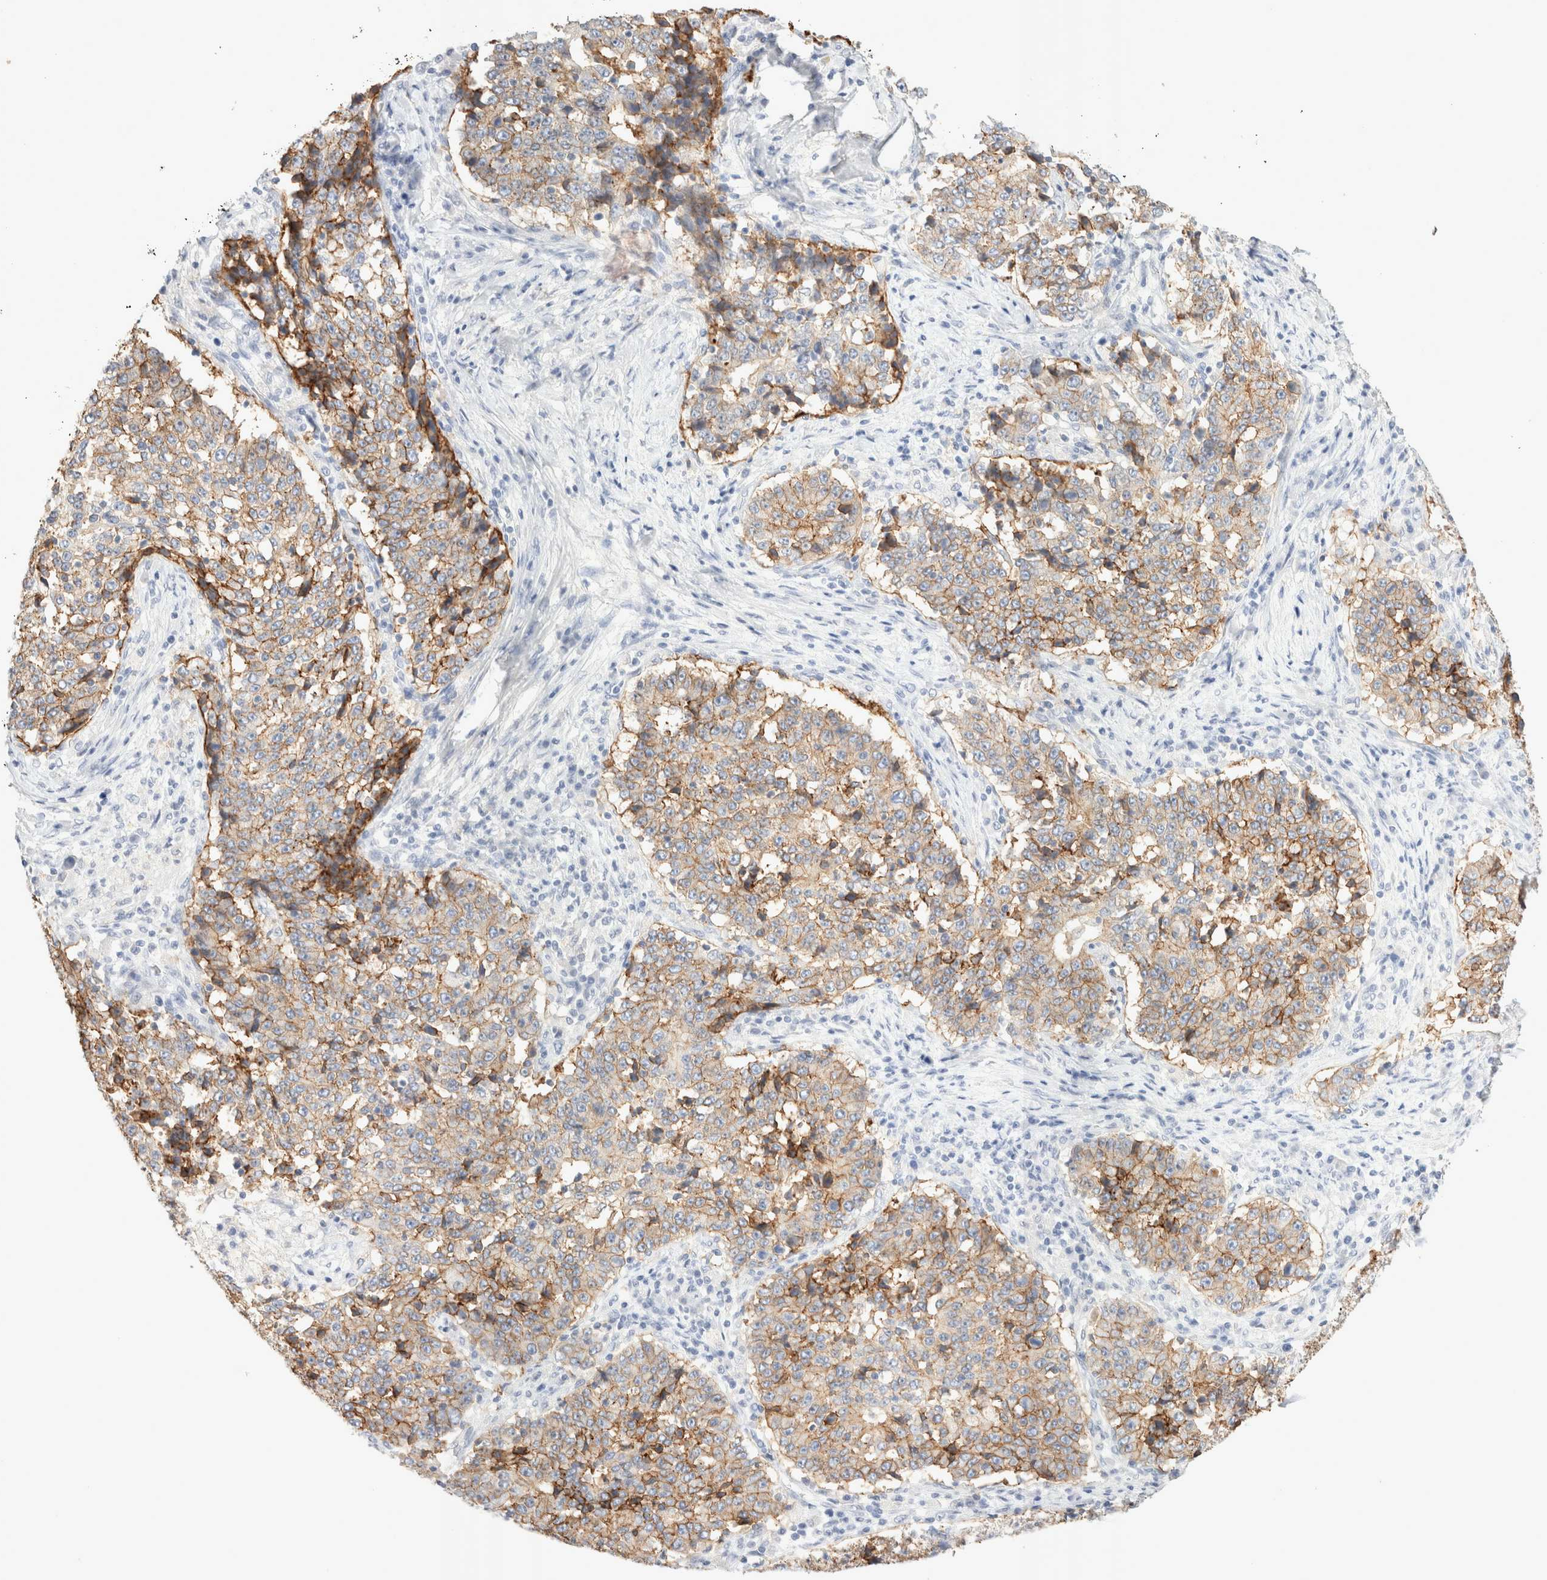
{"staining": {"intensity": "moderate", "quantity": ">75%", "location": "cytoplasmic/membranous"}, "tissue": "stomach cancer", "cell_type": "Tumor cells", "image_type": "cancer", "snomed": [{"axis": "morphology", "description": "Adenocarcinoma, NOS"}, {"axis": "topography", "description": "Stomach"}], "caption": "Tumor cells exhibit moderate cytoplasmic/membranous positivity in approximately >75% of cells in stomach cancer.", "gene": "EPCAM", "patient": {"sex": "male", "age": 59}}